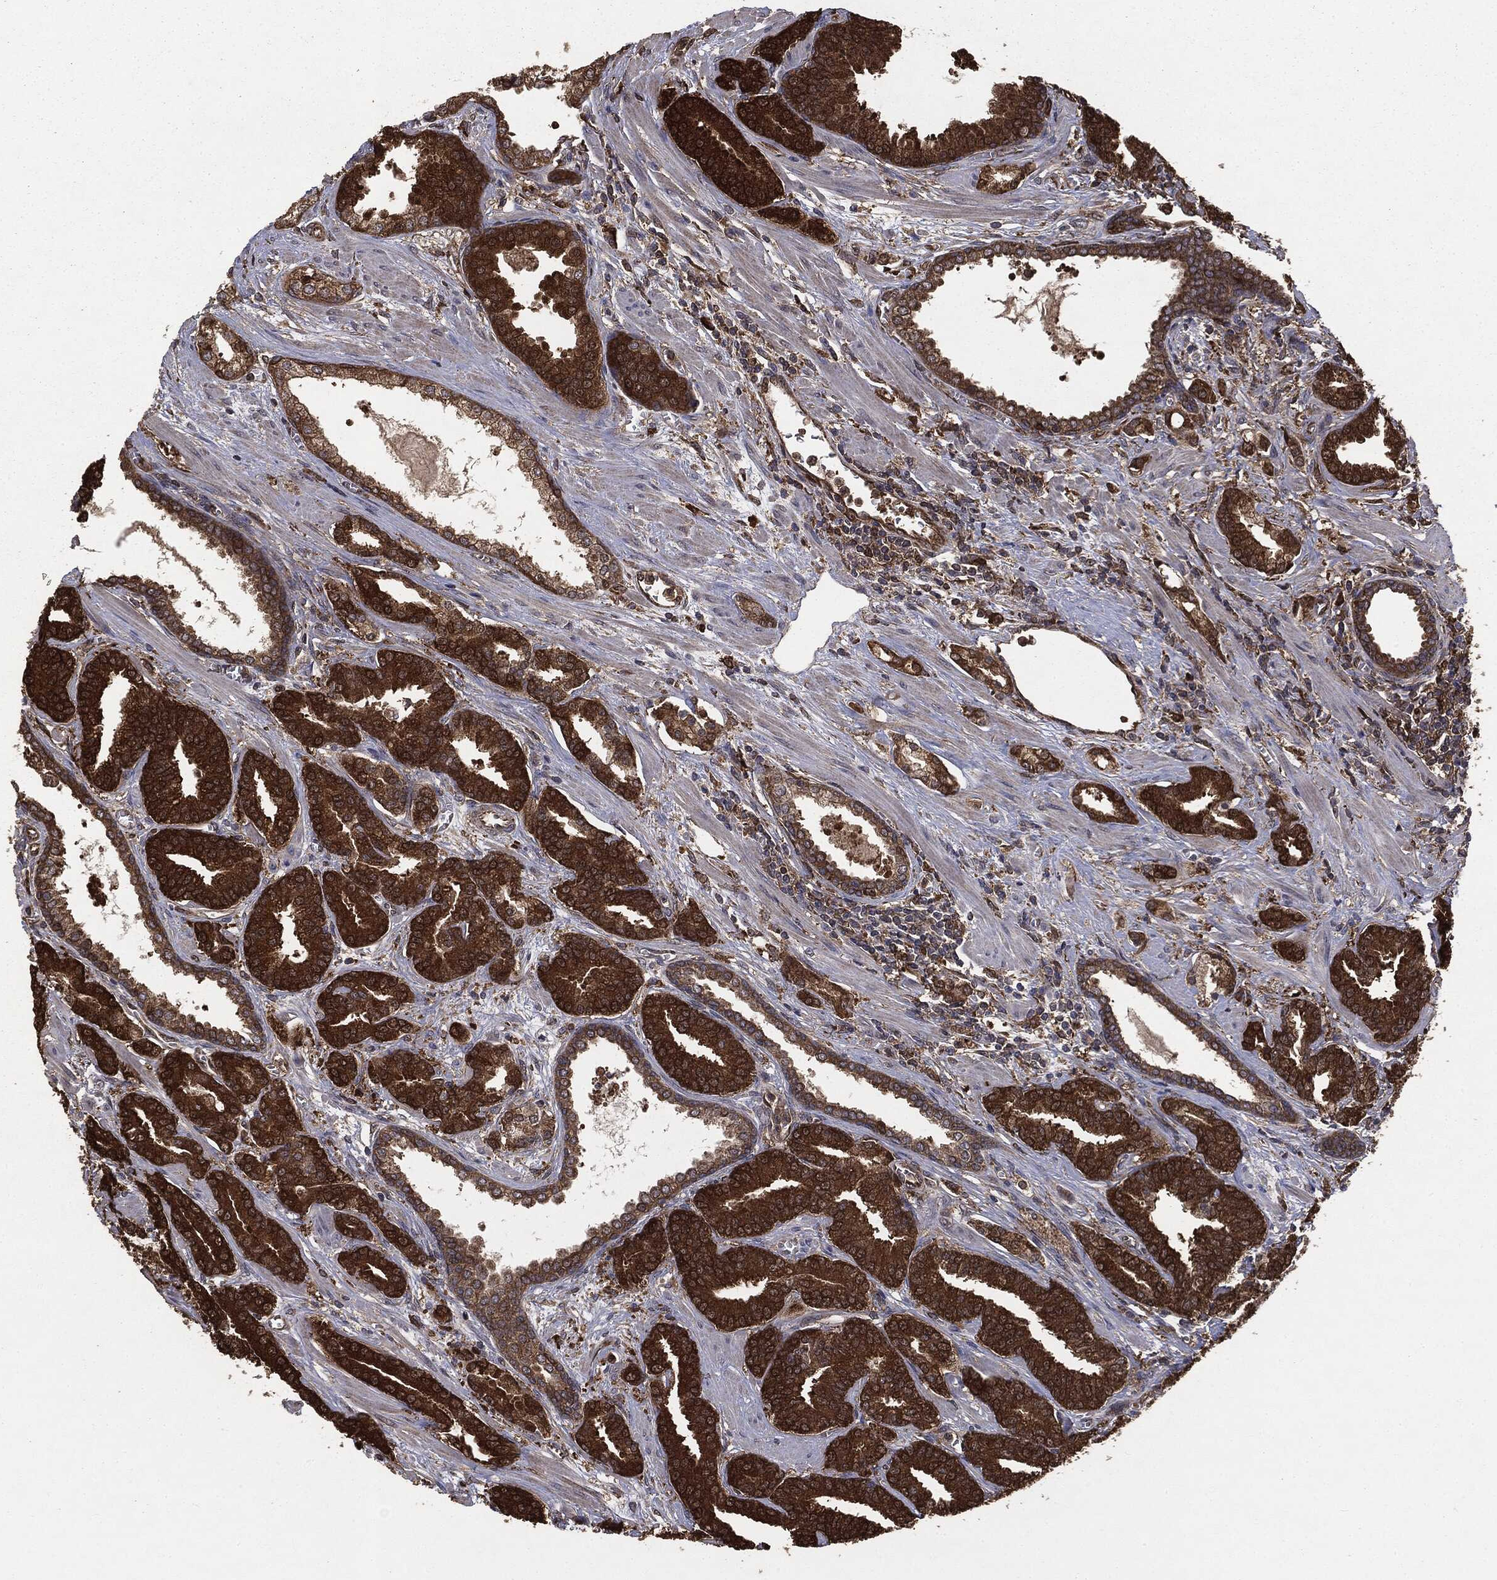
{"staining": {"intensity": "strong", "quantity": ">75%", "location": "cytoplasmic/membranous"}, "tissue": "prostate cancer", "cell_type": "Tumor cells", "image_type": "cancer", "snomed": [{"axis": "morphology", "description": "Adenocarcinoma, High grade"}, {"axis": "topography", "description": "Prostate"}], "caption": "Human prostate cancer (adenocarcinoma (high-grade)) stained with a protein marker displays strong staining in tumor cells.", "gene": "NME1", "patient": {"sex": "male", "age": 60}}